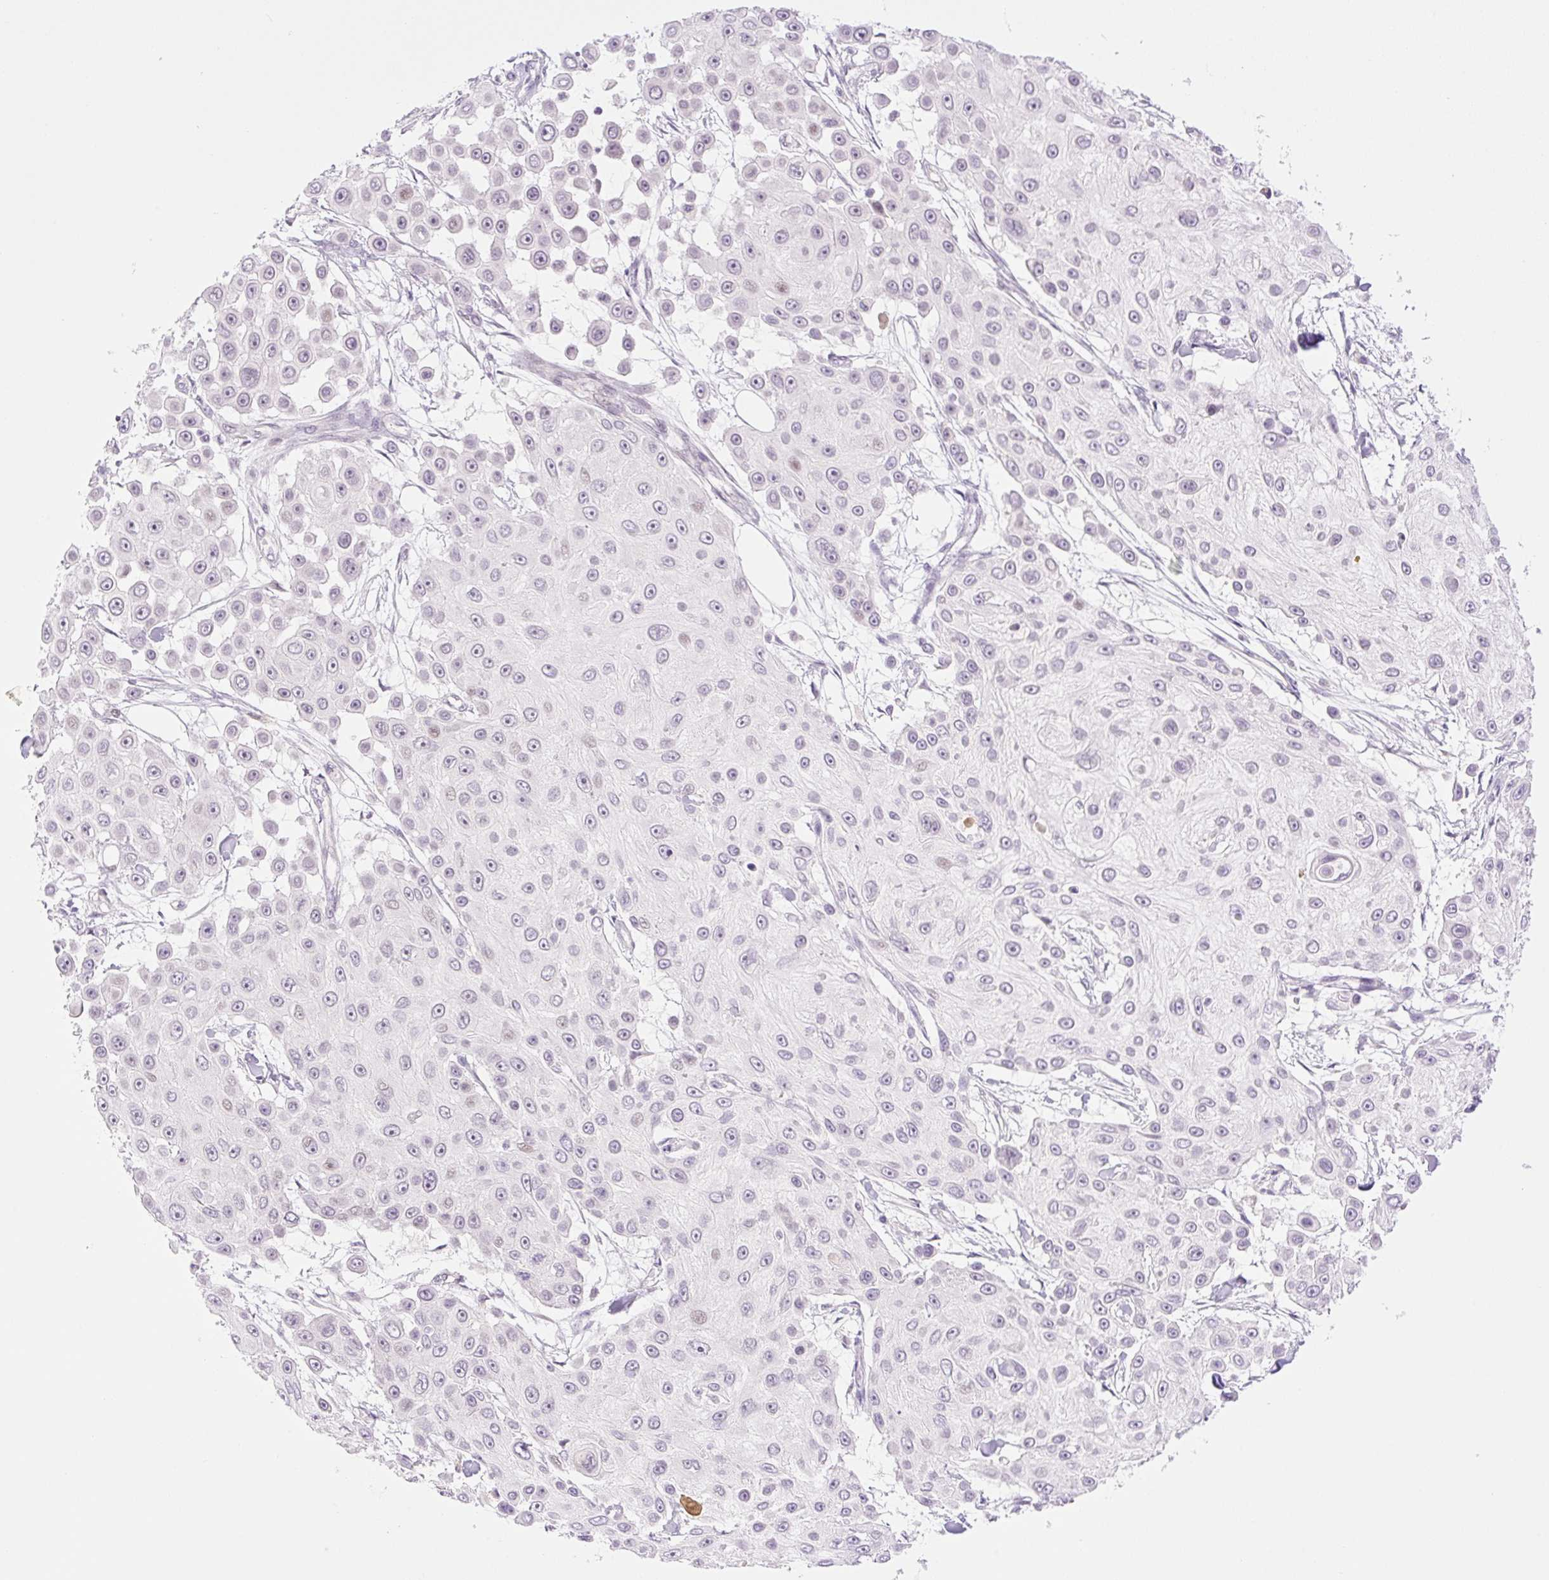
{"staining": {"intensity": "weak", "quantity": "<25%", "location": "nuclear"}, "tissue": "skin cancer", "cell_type": "Tumor cells", "image_type": "cancer", "snomed": [{"axis": "morphology", "description": "Squamous cell carcinoma, NOS"}, {"axis": "topography", "description": "Skin"}], "caption": "A photomicrograph of human skin squamous cell carcinoma is negative for staining in tumor cells.", "gene": "SPRYD4", "patient": {"sex": "male", "age": 67}}